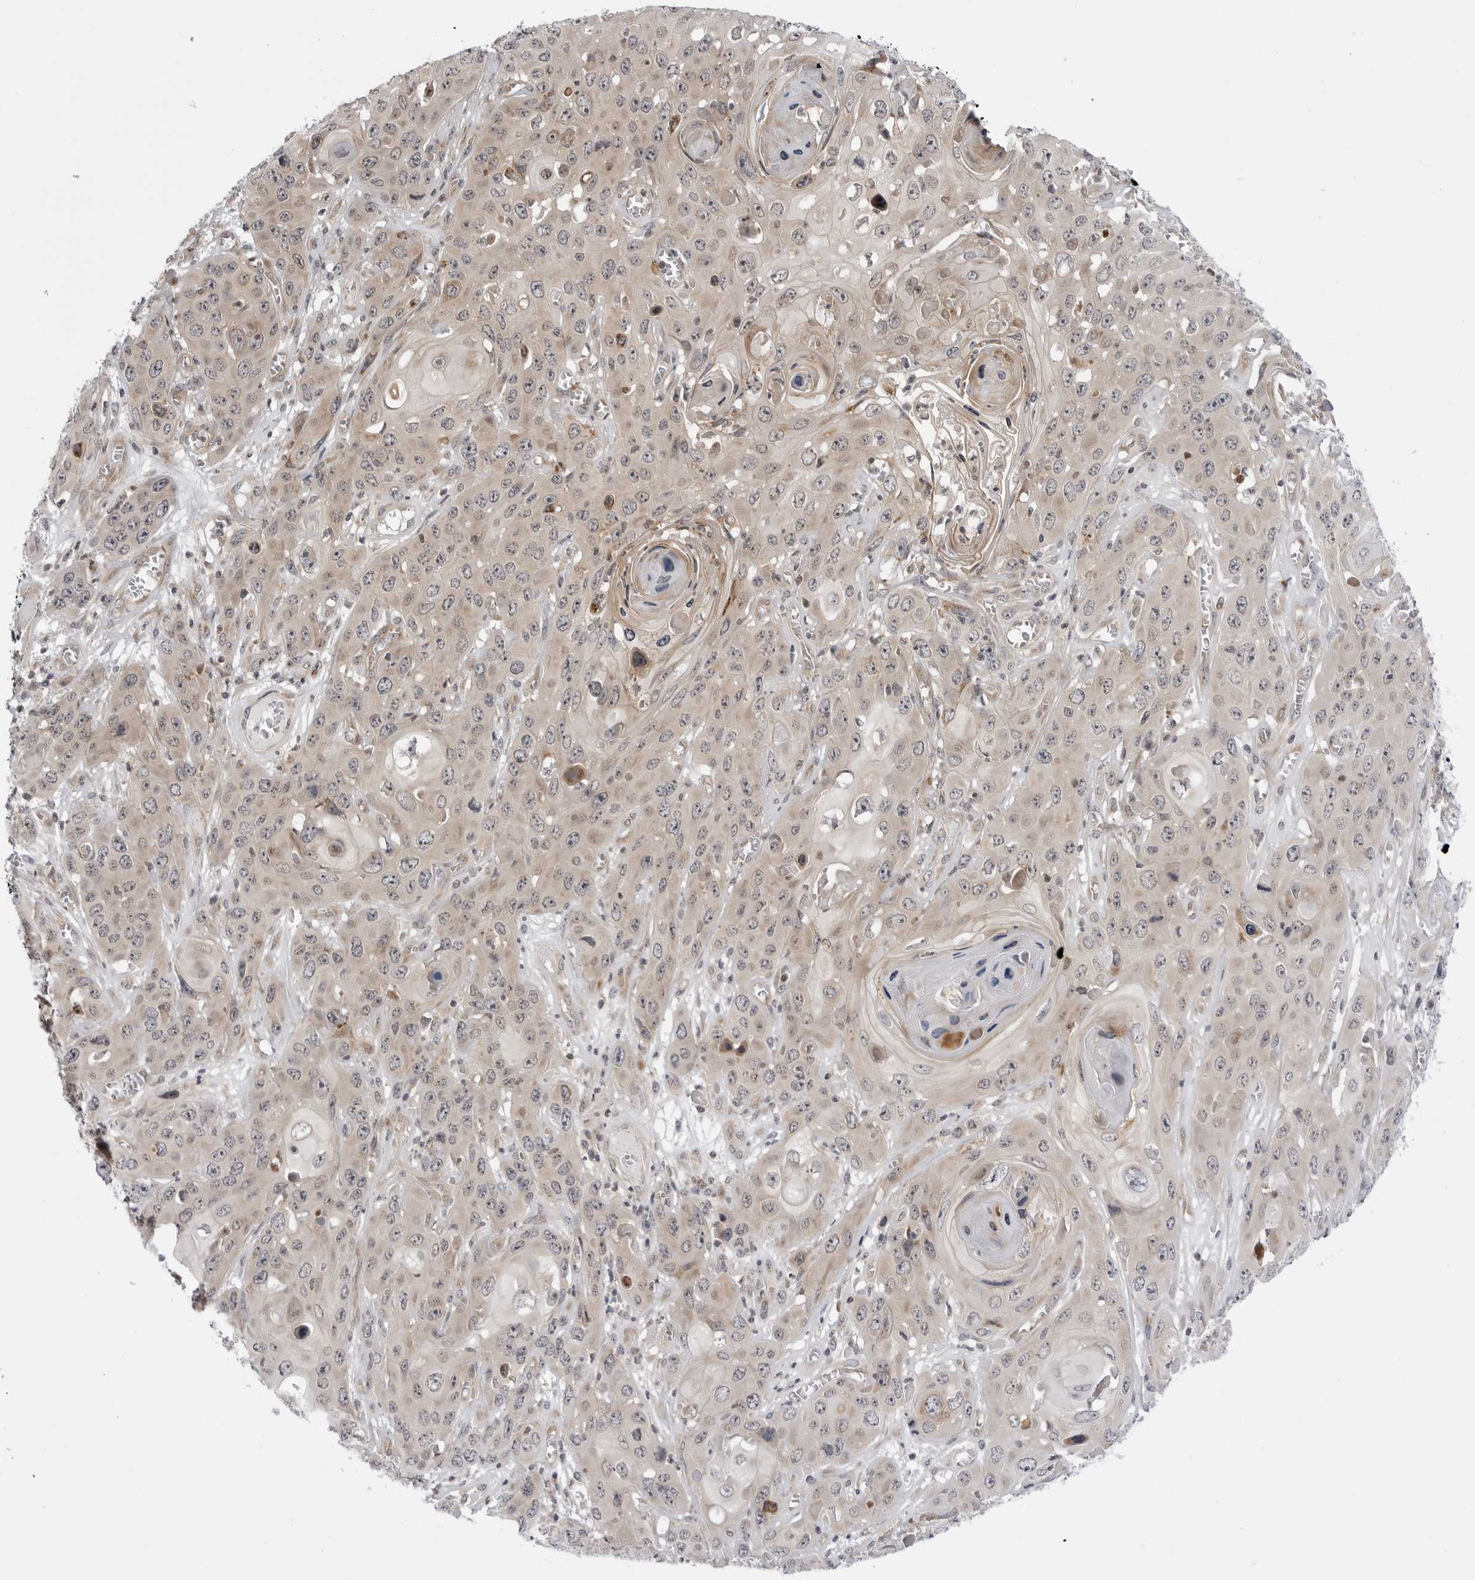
{"staining": {"intensity": "weak", "quantity": "<25%", "location": "cytoplasmic/membranous"}, "tissue": "skin cancer", "cell_type": "Tumor cells", "image_type": "cancer", "snomed": [{"axis": "morphology", "description": "Squamous cell carcinoma, NOS"}, {"axis": "topography", "description": "Skin"}], "caption": "Histopathology image shows no protein positivity in tumor cells of skin squamous cell carcinoma tissue. (Brightfield microscopy of DAB (3,3'-diaminobenzidine) IHC at high magnification).", "gene": "CCDC18", "patient": {"sex": "male", "age": 55}}